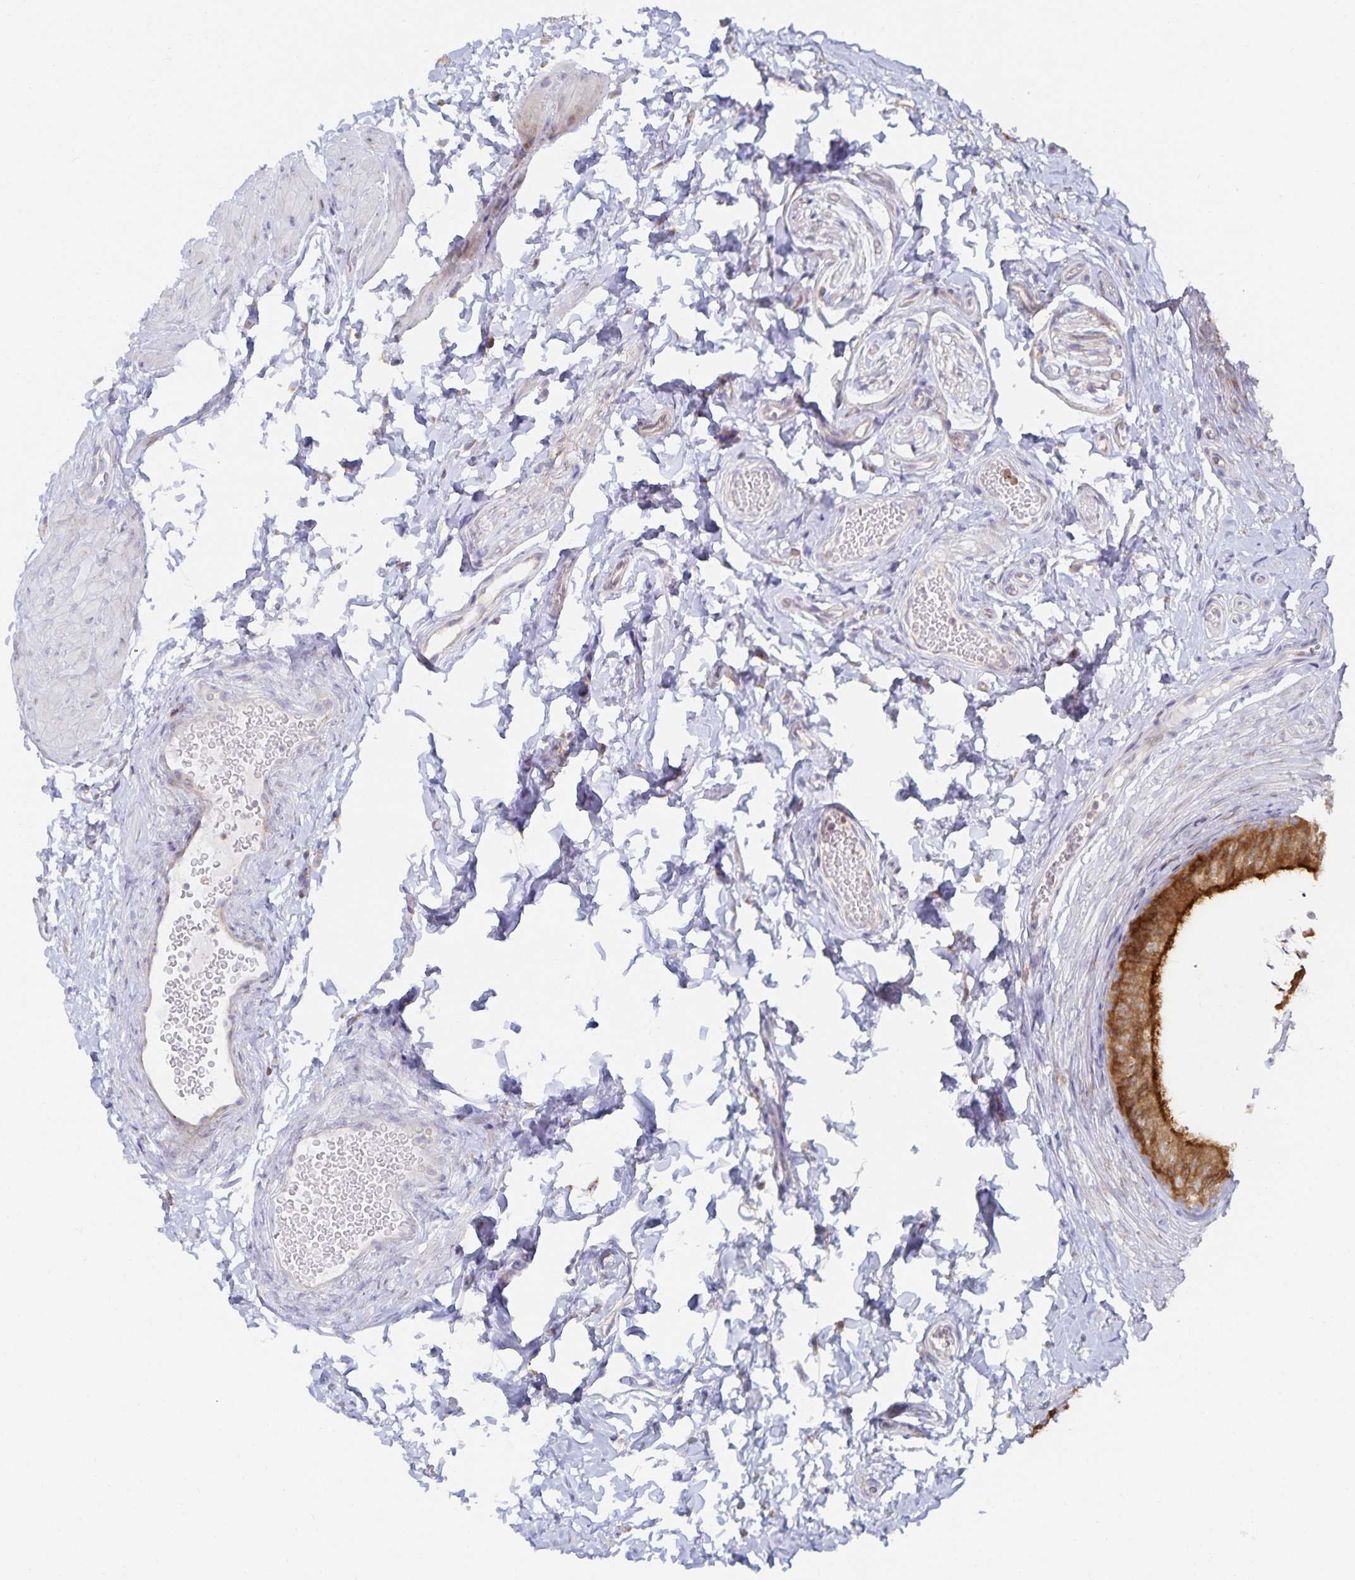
{"staining": {"intensity": "strong", "quantity": ">75%", "location": "cytoplasmic/membranous"}, "tissue": "epididymis", "cell_type": "Glandular cells", "image_type": "normal", "snomed": [{"axis": "morphology", "description": "Normal tissue, NOS"}, {"axis": "topography", "description": "Epididymis, spermatic cord, NOS"}, {"axis": "topography", "description": "Epididymis"}, {"axis": "topography", "description": "Peripheral nerve tissue"}], "caption": "Glandular cells reveal high levels of strong cytoplasmic/membranous positivity in about >75% of cells in unremarkable human epididymis. (brown staining indicates protein expression, while blue staining denotes nuclei).", "gene": "NOMO1", "patient": {"sex": "male", "age": 29}}